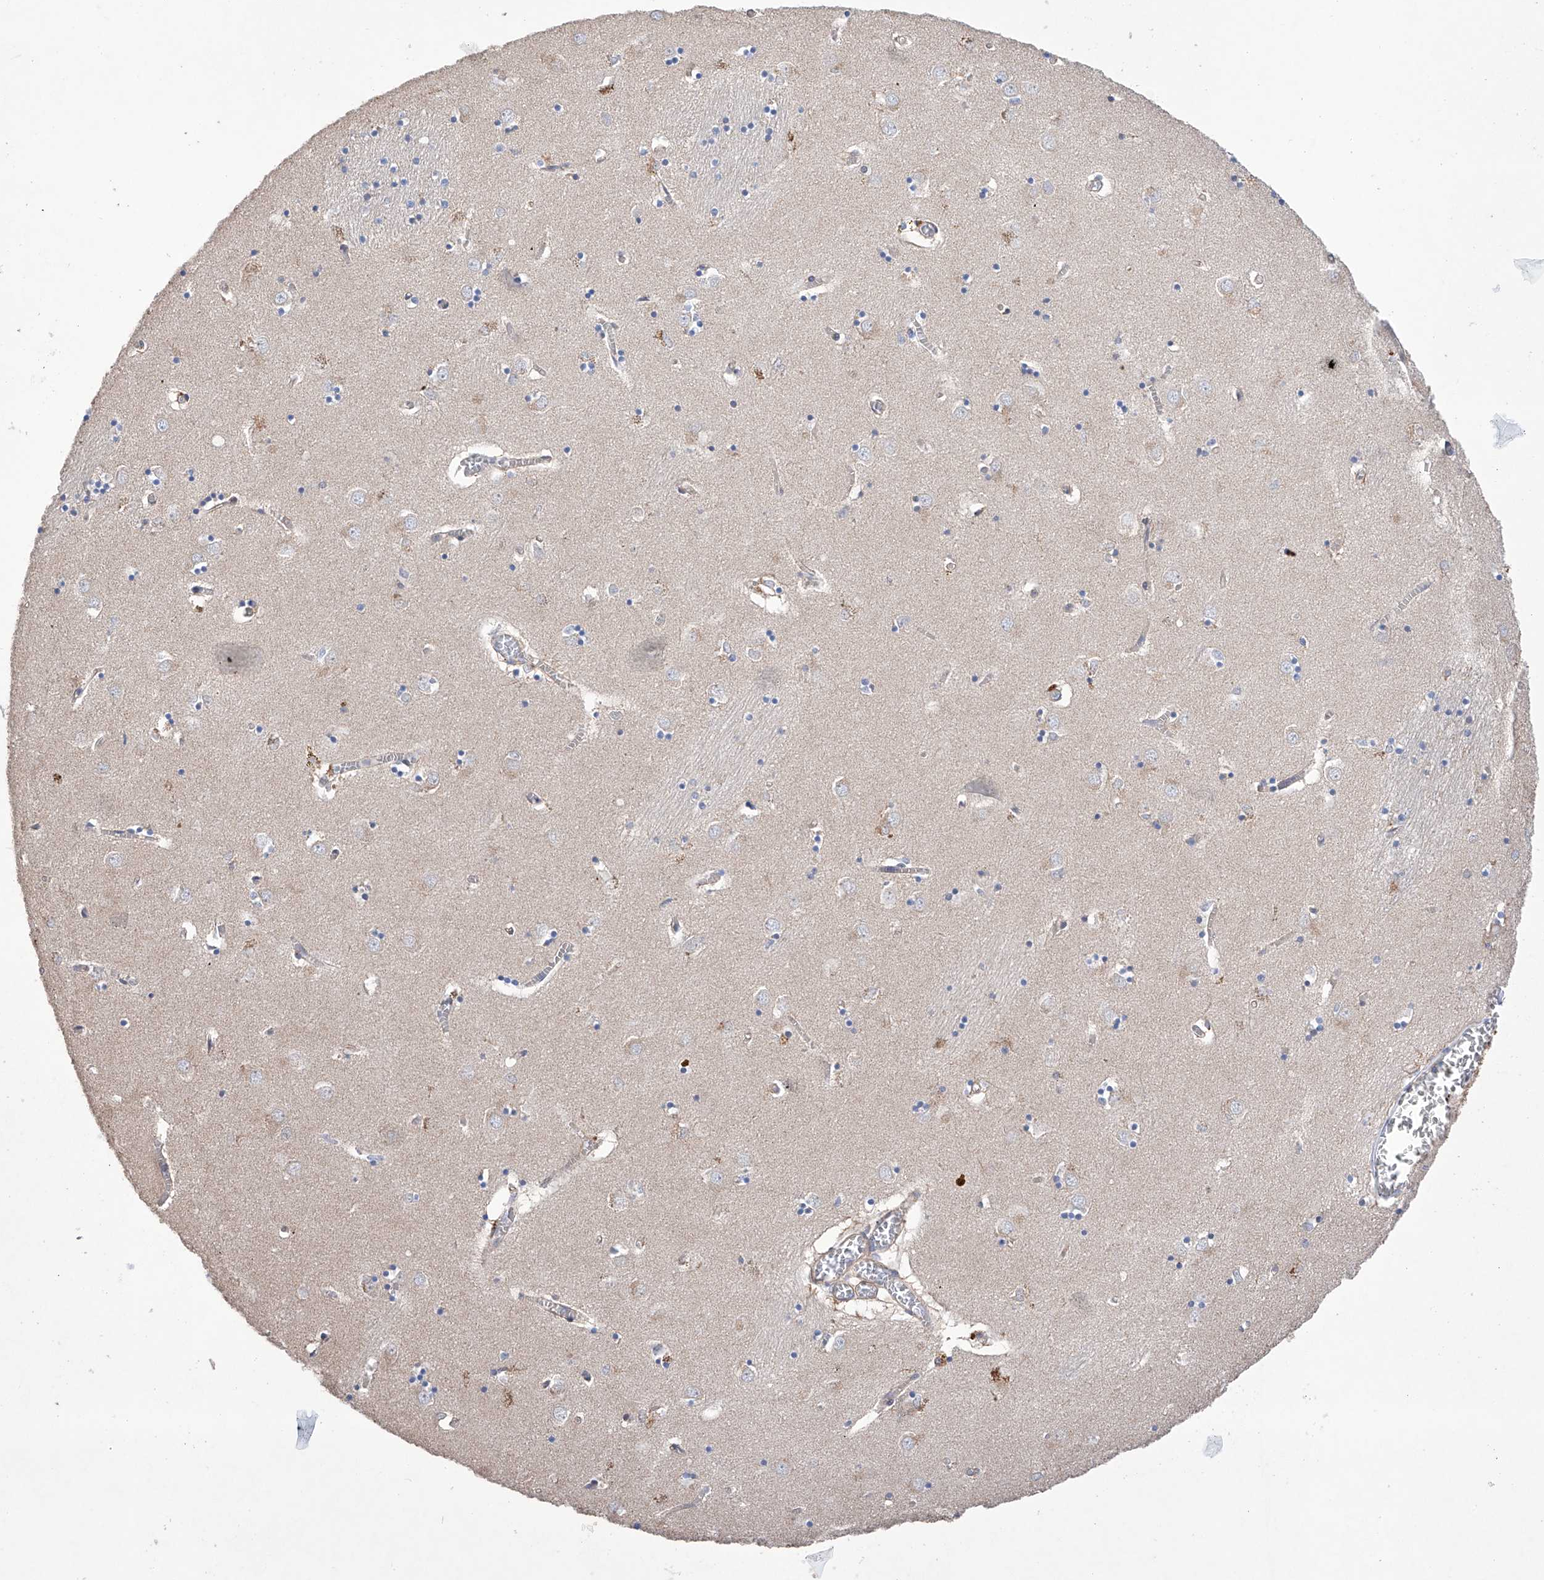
{"staining": {"intensity": "weak", "quantity": "<25%", "location": "cytoplasmic/membranous"}, "tissue": "caudate", "cell_type": "Glial cells", "image_type": "normal", "snomed": [{"axis": "morphology", "description": "Normal tissue, NOS"}, {"axis": "topography", "description": "Lateral ventricle wall"}], "caption": "Glial cells are negative for protein expression in unremarkable human caudate. (DAB IHC visualized using brightfield microscopy, high magnification).", "gene": "AFG1L", "patient": {"sex": "male", "age": 70}}